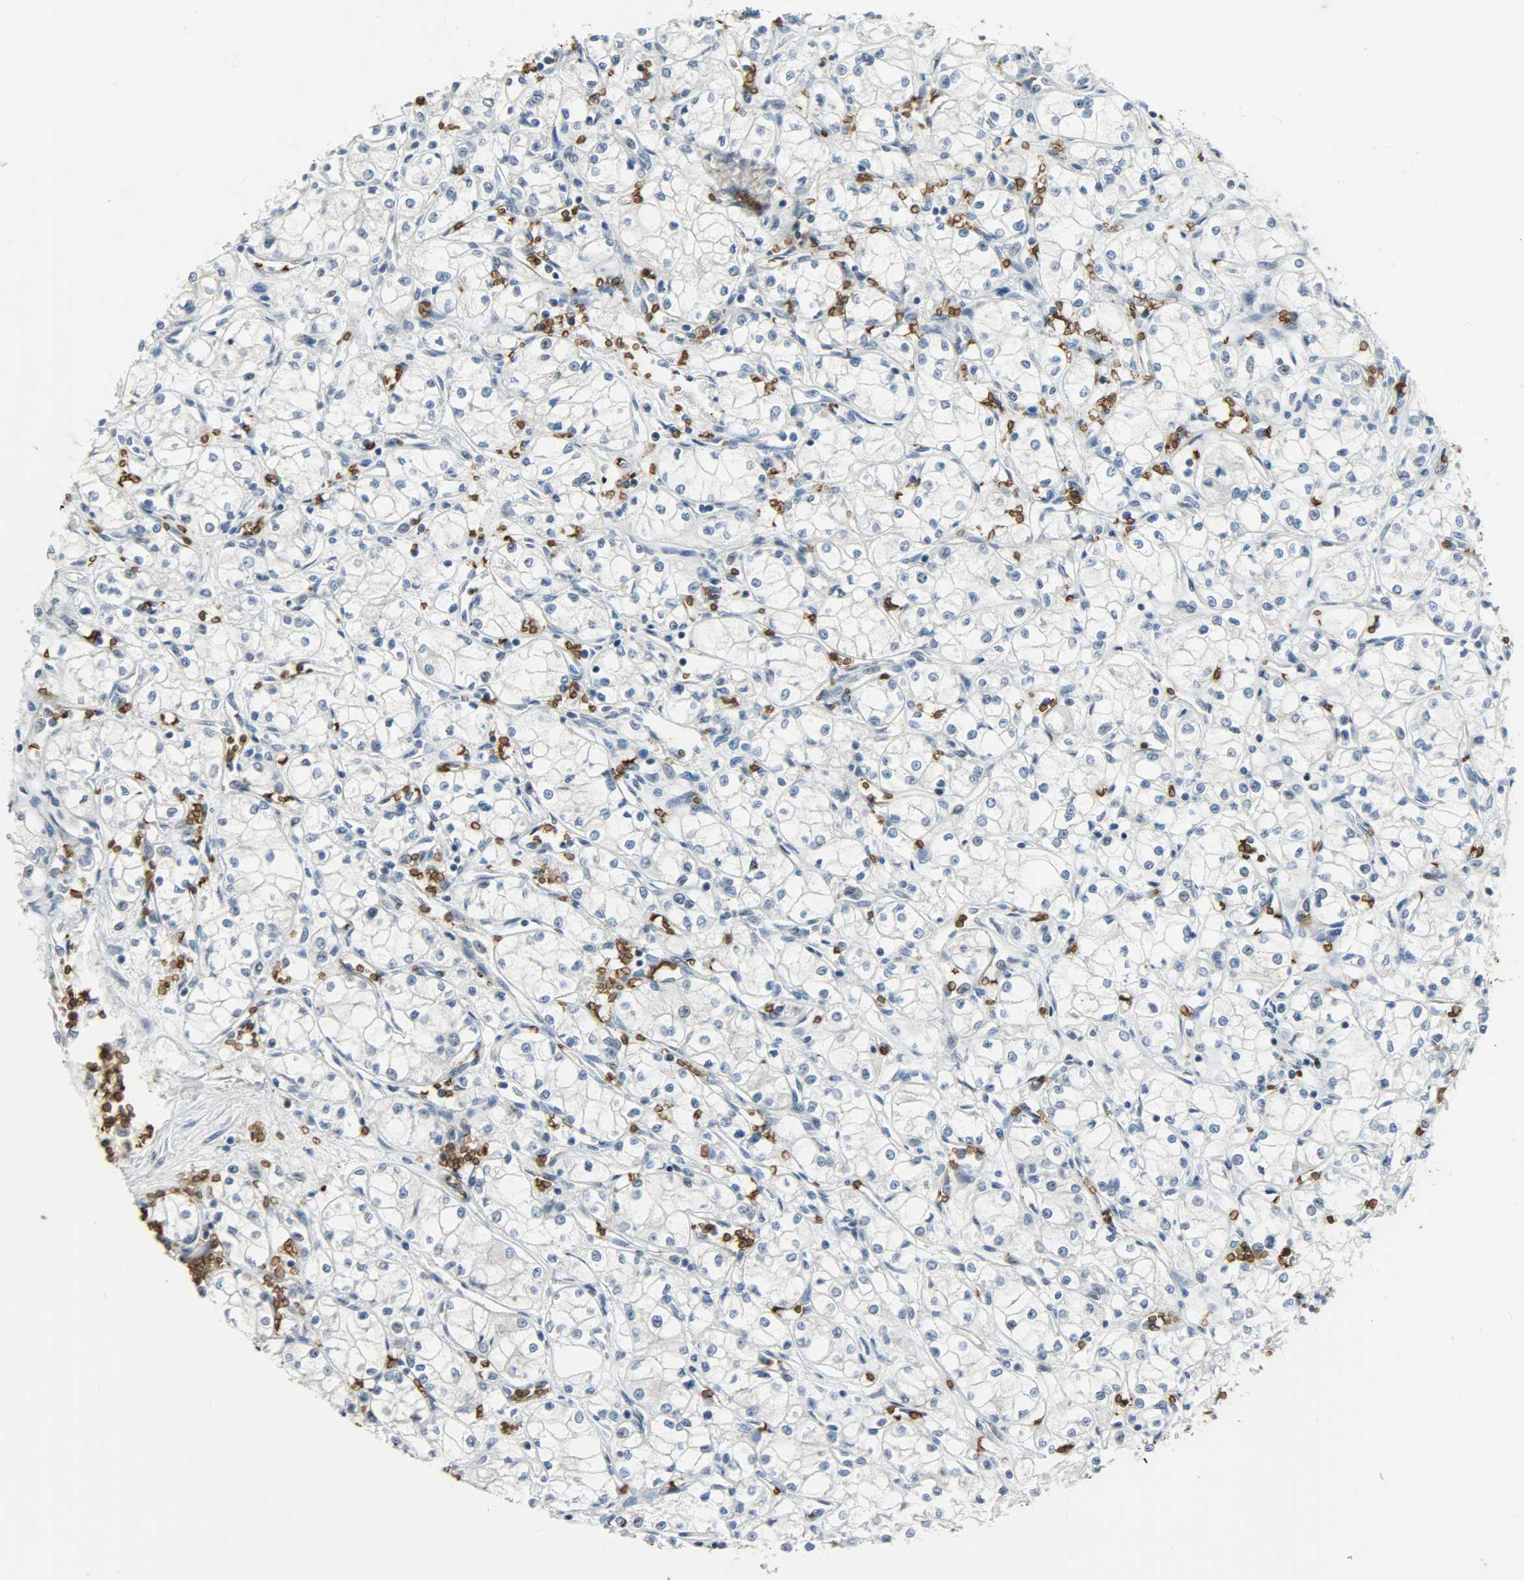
{"staining": {"intensity": "negative", "quantity": "none", "location": "none"}, "tissue": "renal cancer", "cell_type": "Tumor cells", "image_type": "cancer", "snomed": [{"axis": "morphology", "description": "Normal tissue, NOS"}, {"axis": "morphology", "description": "Adenocarcinoma, NOS"}, {"axis": "topography", "description": "Kidney"}], "caption": "Histopathology image shows no significant protein expression in tumor cells of adenocarcinoma (renal).", "gene": "SNAI1", "patient": {"sex": "male", "age": 59}}